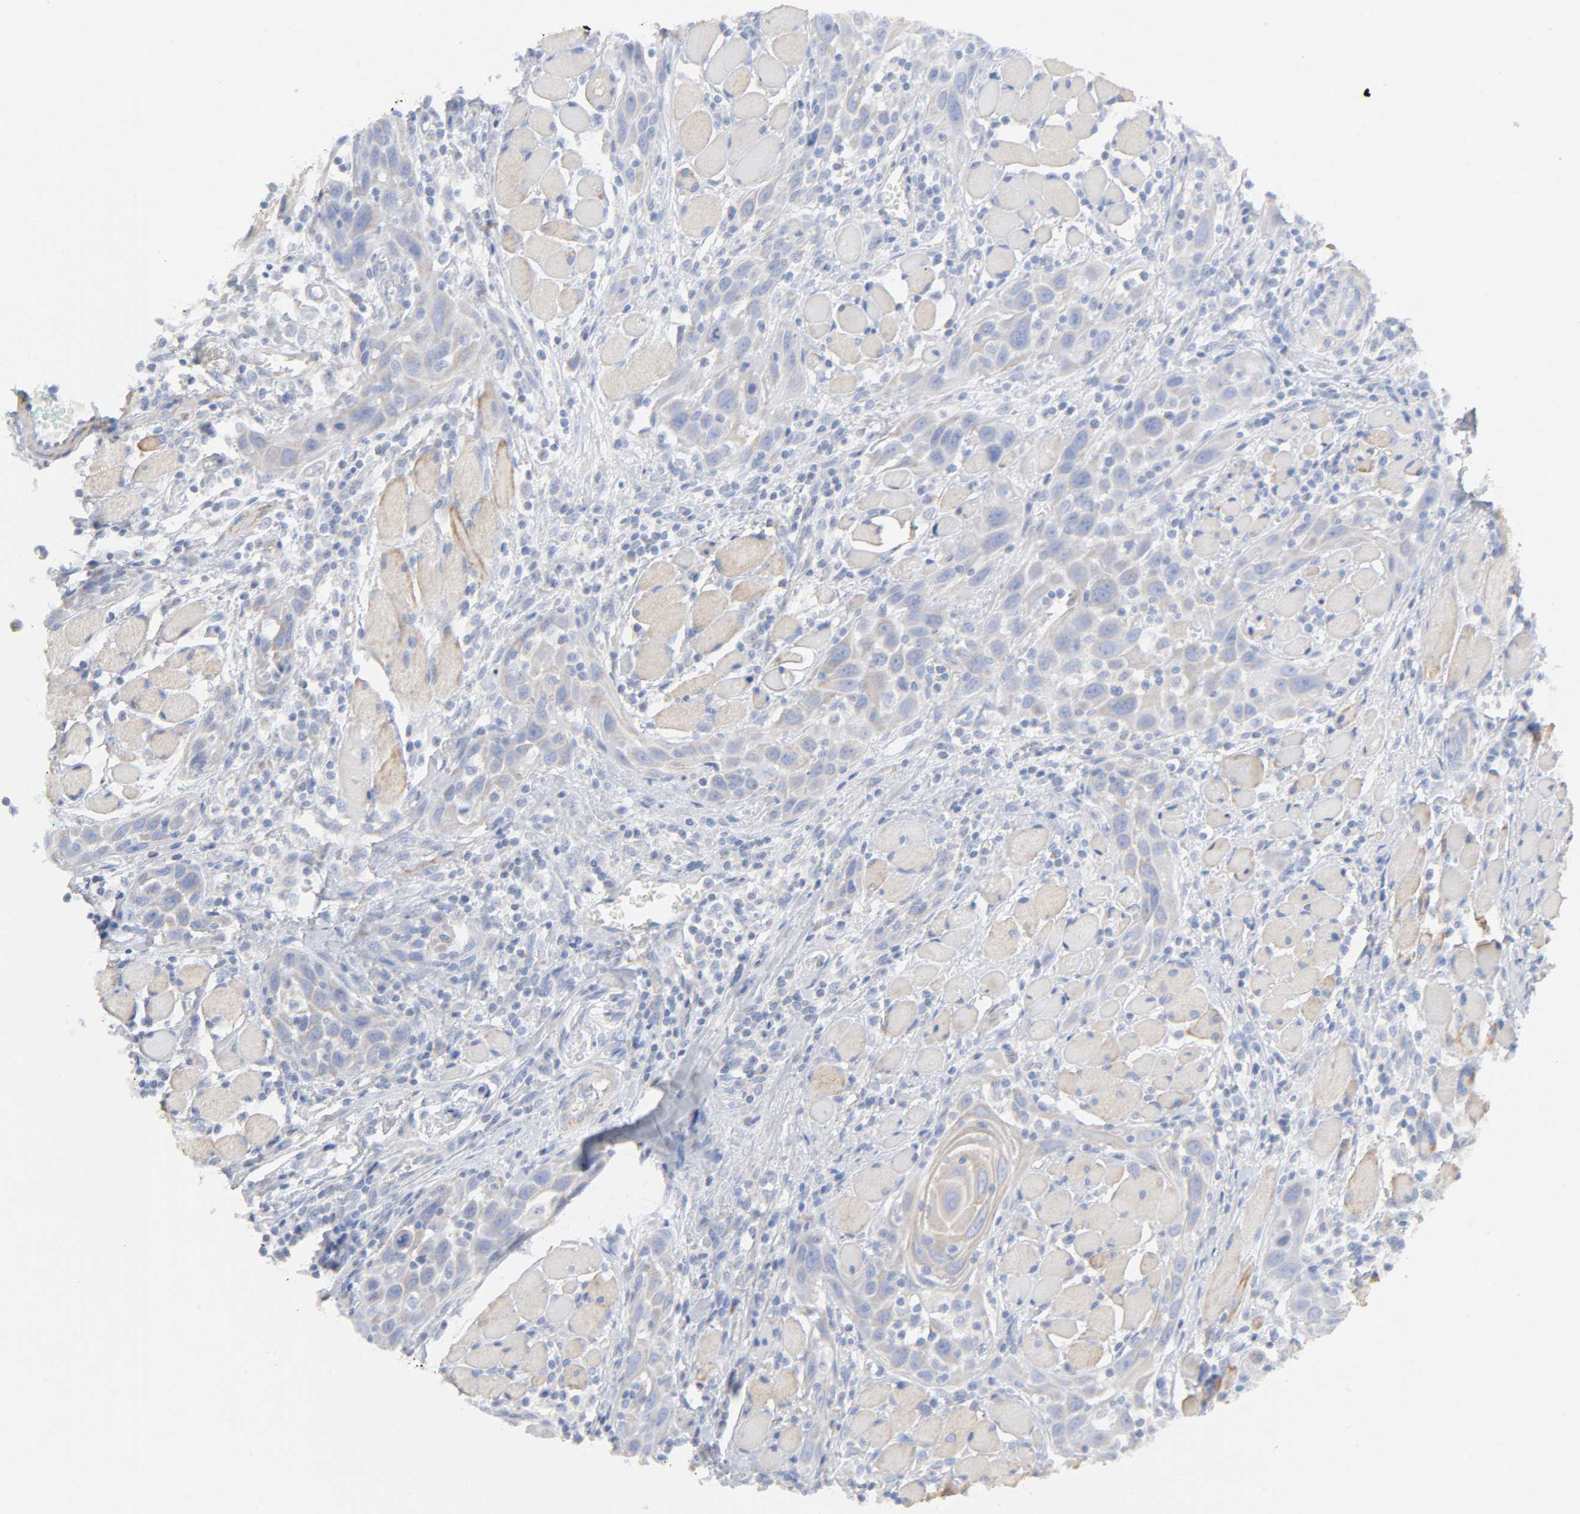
{"staining": {"intensity": "weak", "quantity": ">75%", "location": "cytoplasmic/membranous"}, "tissue": "head and neck cancer", "cell_type": "Tumor cells", "image_type": "cancer", "snomed": [{"axis": "morphology", "description": "Squamous cell carcinoma, NOS"}, {"axis": "topography", "description": "Oral tissue"}, {"axis": "topography", "description": "Head-Neck"}], "caption": "Protein expression analysis of human squamous cell carcinoma (head and neck) reveals weak cytoplasmic/membranous staining in about >75% of tumor cells.", "gene": "SYT16", "patient": {"sex": "female", "age": 50}}